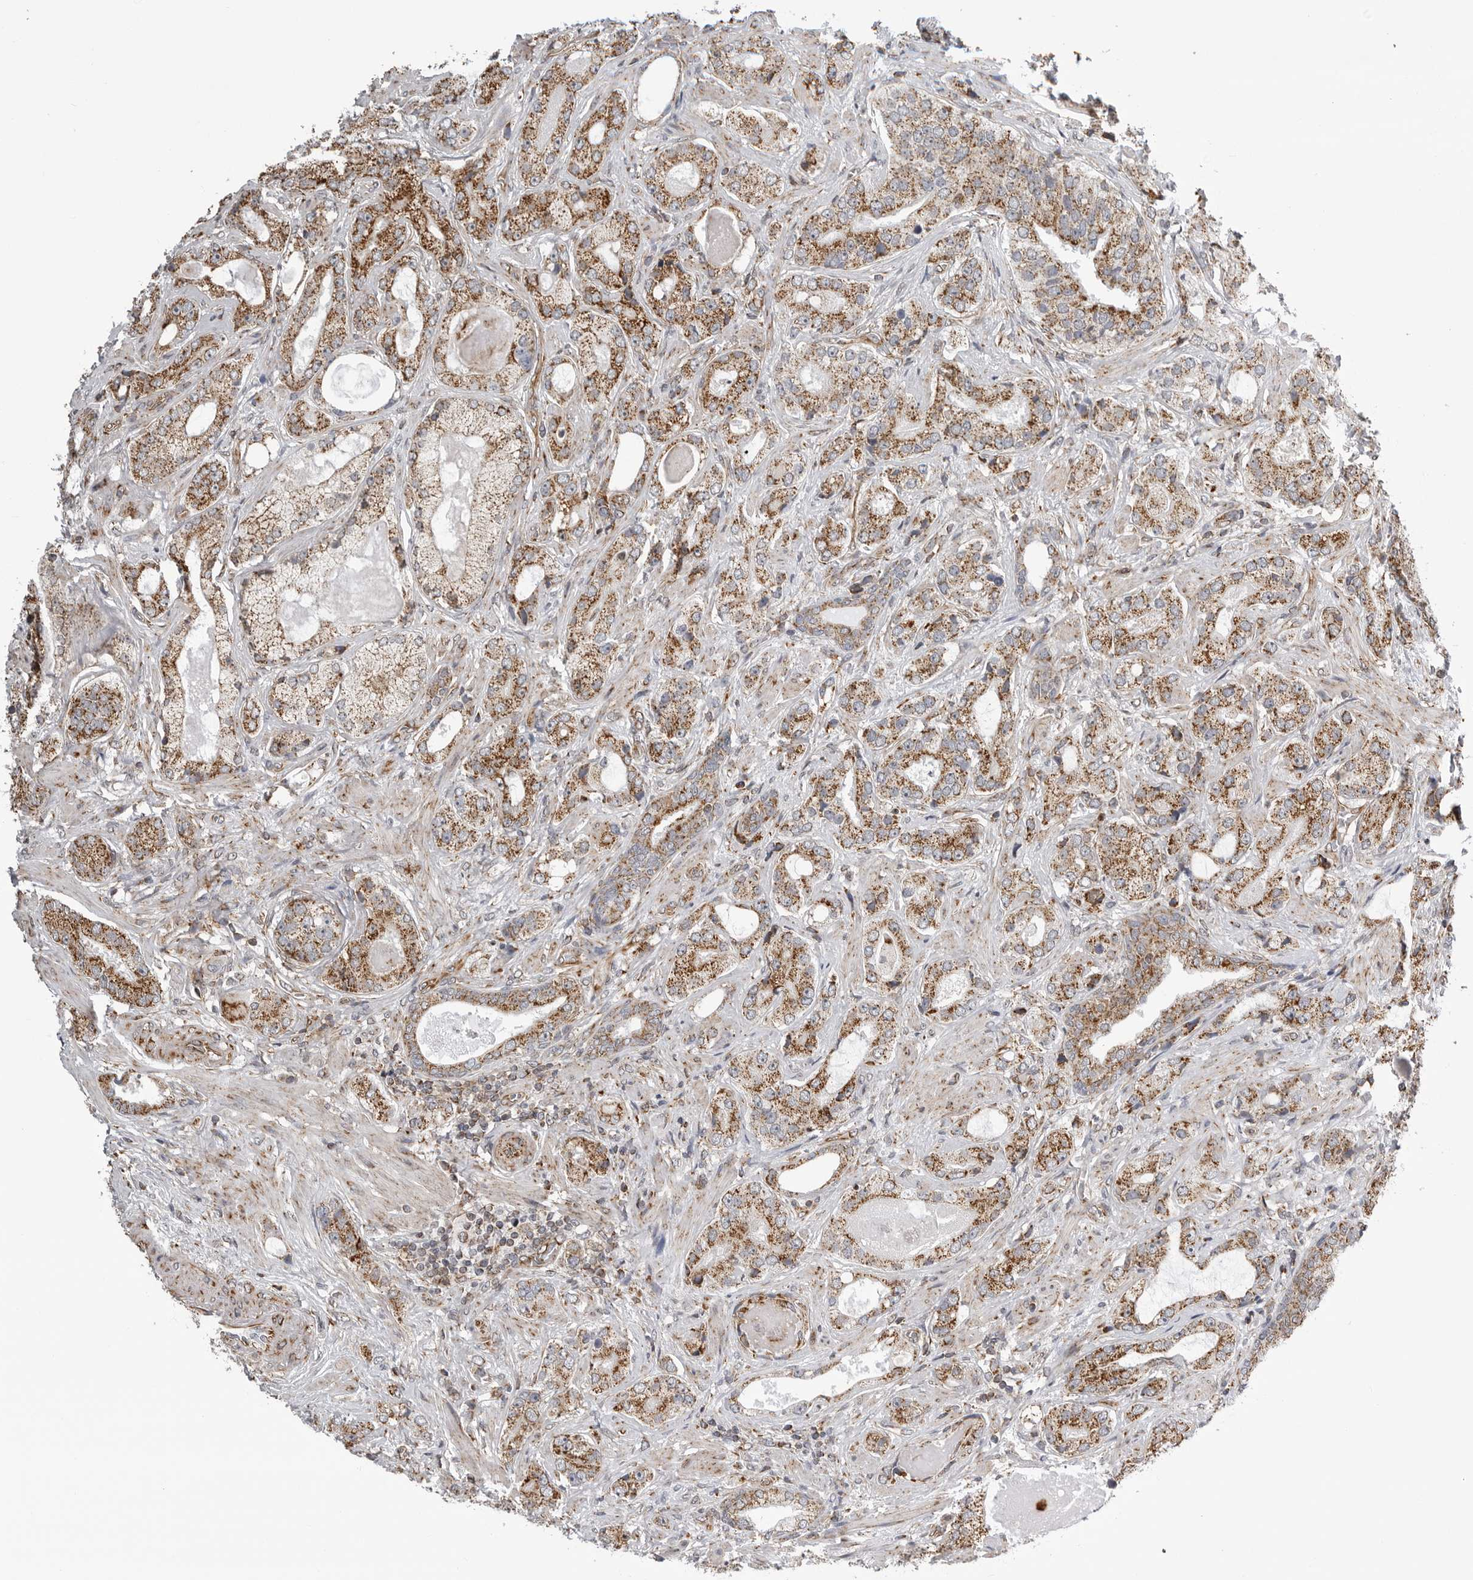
{"staining": {"intensity": "moderate", "quantity": ">75%", "location": "cytoplasmic/membranous"}, "tissue": "prostate cancer", "cell_type": "Tumor cells", "image_type": "cancer", "snomed": [{"axis": "morphology", "description": "Normal tissue, NOS"}, {"axis": "morphology", "description": "Adenocarcinoma, High grade"}, {"axis": "topography", "description": "Prostate"}, {"axis": "topography", "description": "Peripheral nerve tissue"}], "caption": "Prostate high-grade adenocarcinoma was stained to show a protein in brown. There is medium levels of moderate cytoplasmic/membranous expression in approximately >75% of tumor cells. (DAB (3,3'-diaminobenzidine) IHC with brightfield microscopy, high magnification).", "gene": "FH", "patient": {"sex": "male", "age": 59}}